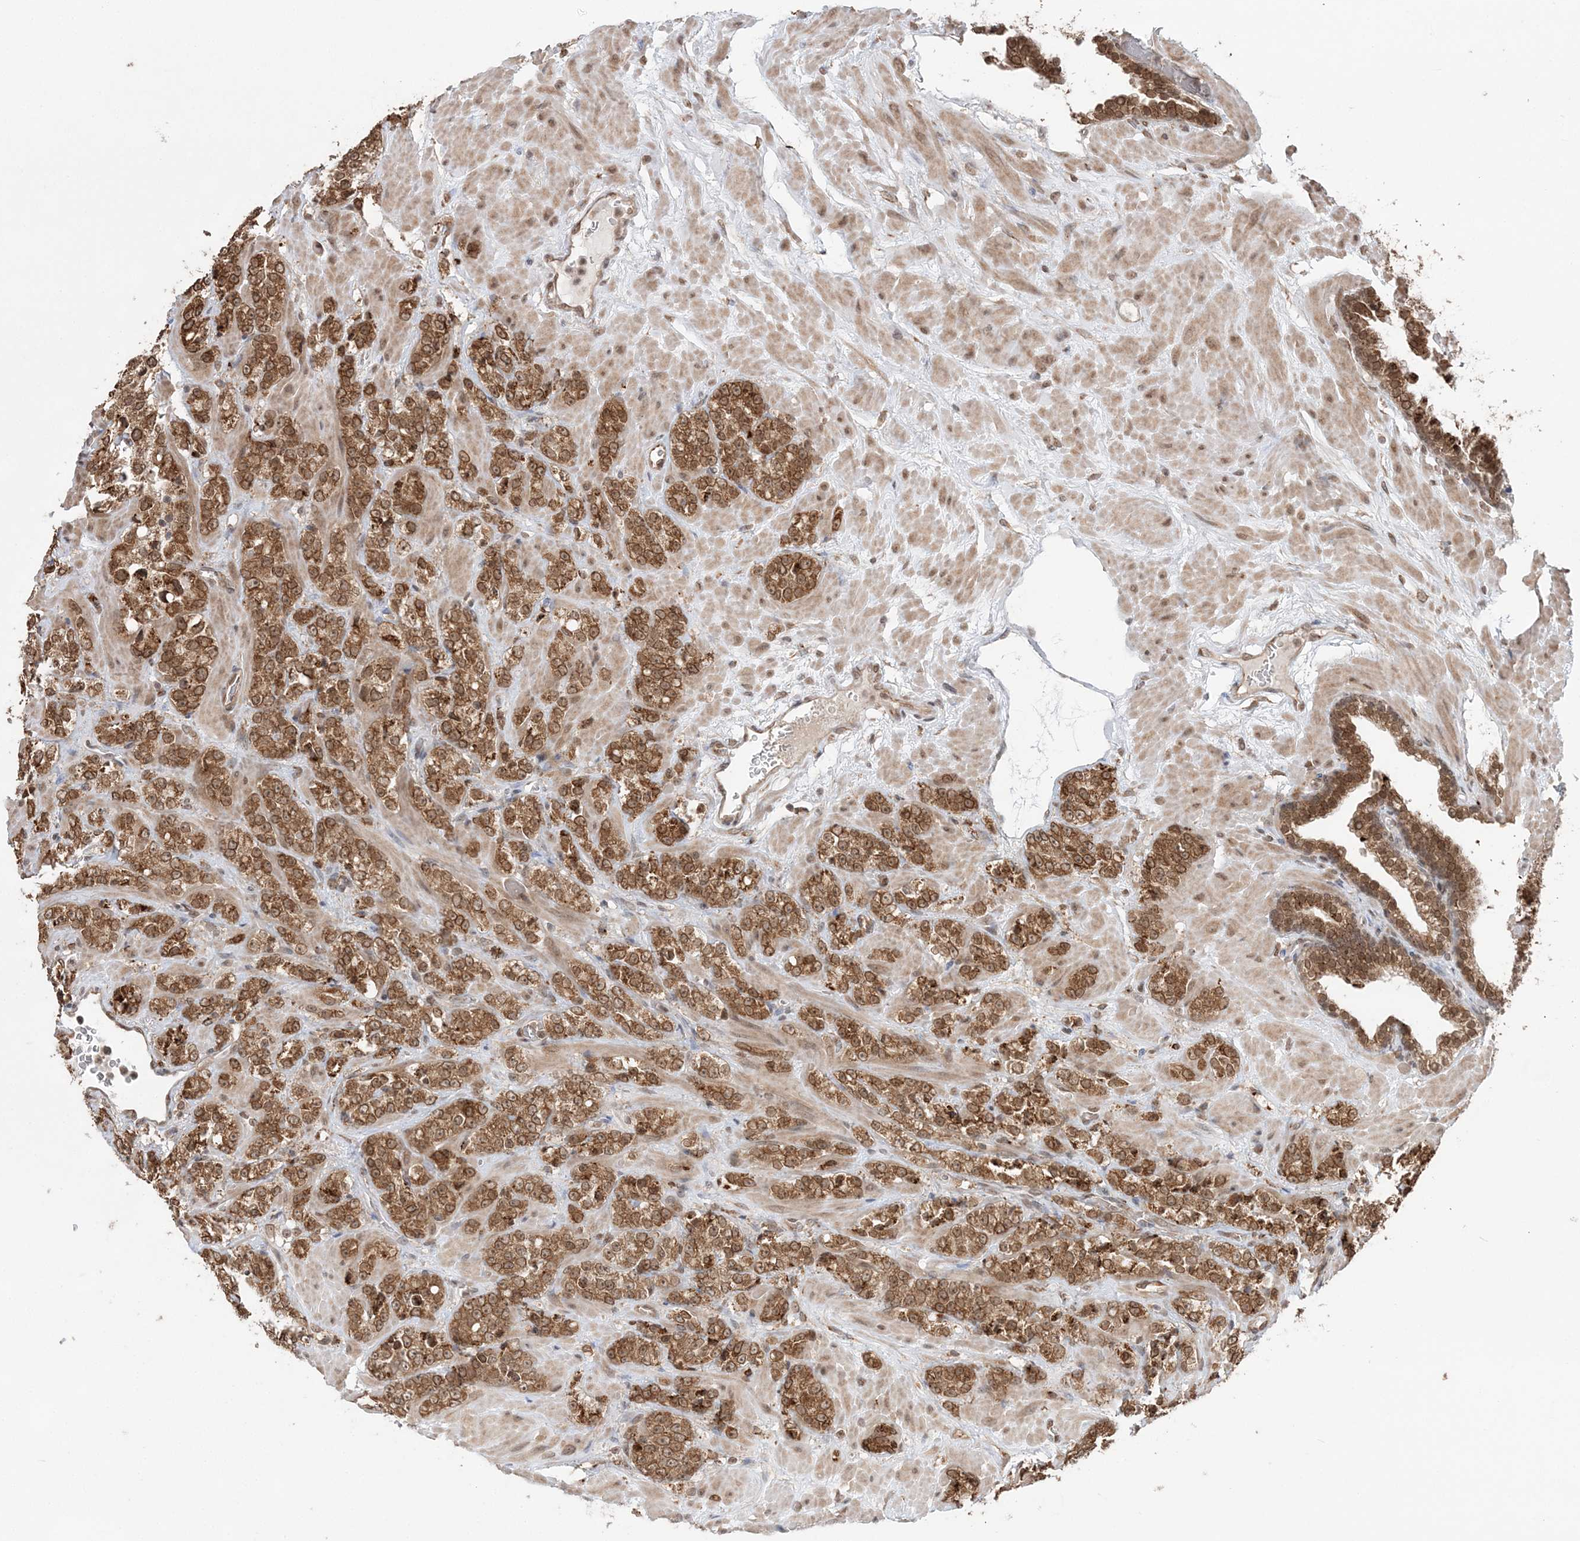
{"staining": {"intensity": "strong", "quantity": ">75%", "location": "cytoplasmic/membranous"}, "tissue": "prostate cancer", "cell_type": "Tumor cells", "image_type": "cancer", "snomed": [{"axis": "morphology", "description": "Adenocarcinoma, High grade"}, {"axis": "topography", "description": "Prostate"}], "caption": "Prostate cancer tissue displays strong cytoplasmic/membranous expression in about >75% of tumor cells", "gene": "TMED10", "patient": {"sex": "male", "age": 64}}